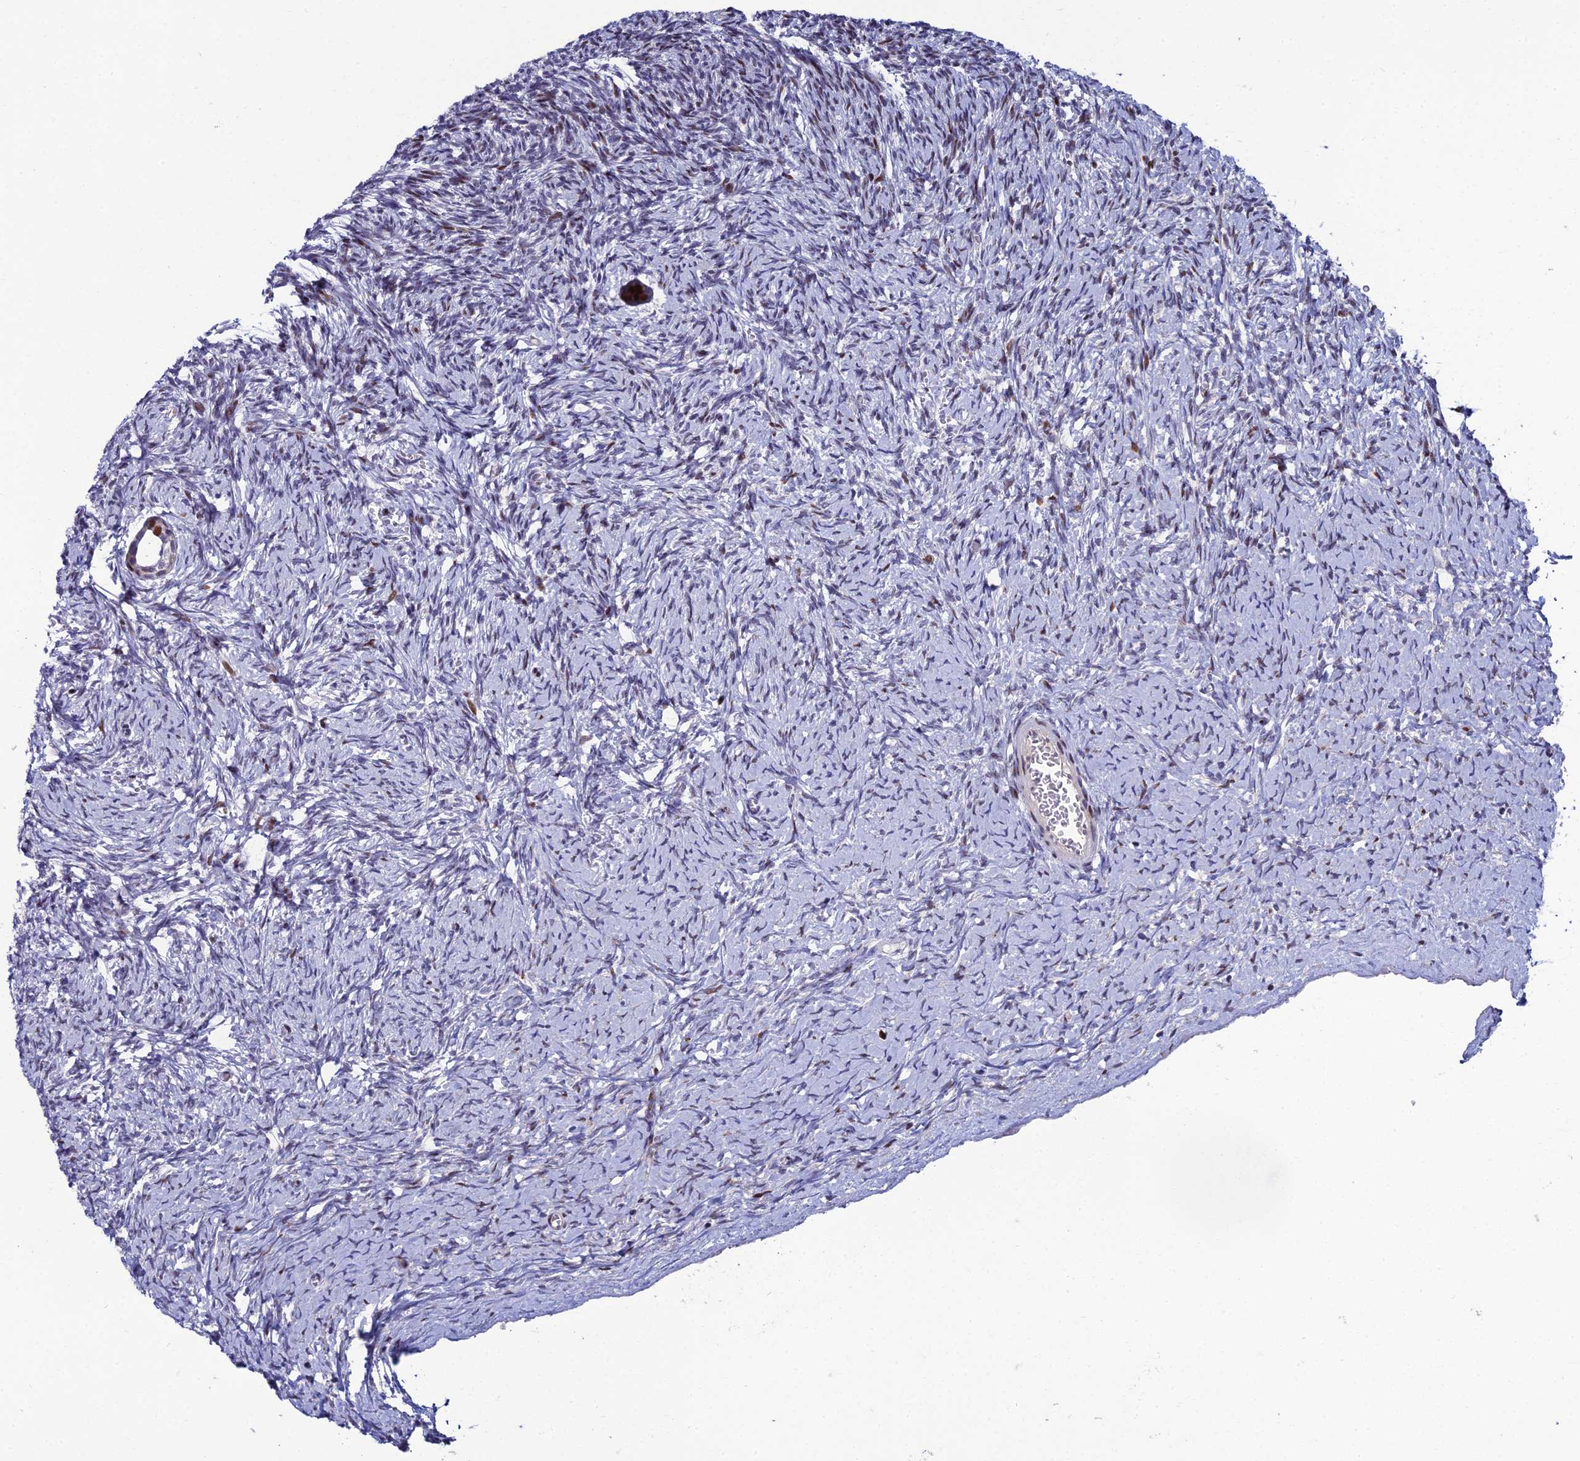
{"staining": {"intensity": "strong", "quantity": "<25%", "location": "nuclear"}, "tissue": "ovary", "cell_type": "Follicle cells", "image_type": "normal", "snomed": [{"axis": "morphology", "description": "Normal tissue, NOS"}, {"axis": "topography", "description": "Ovary"}], "caption": "This image reveals IHC staining of unremarkable ovary, with medium strong nuclear positivity in approximately <25% of follicle cells.", "gene": "TAF9B", "patient": {"sex": "female", "age": 39}}